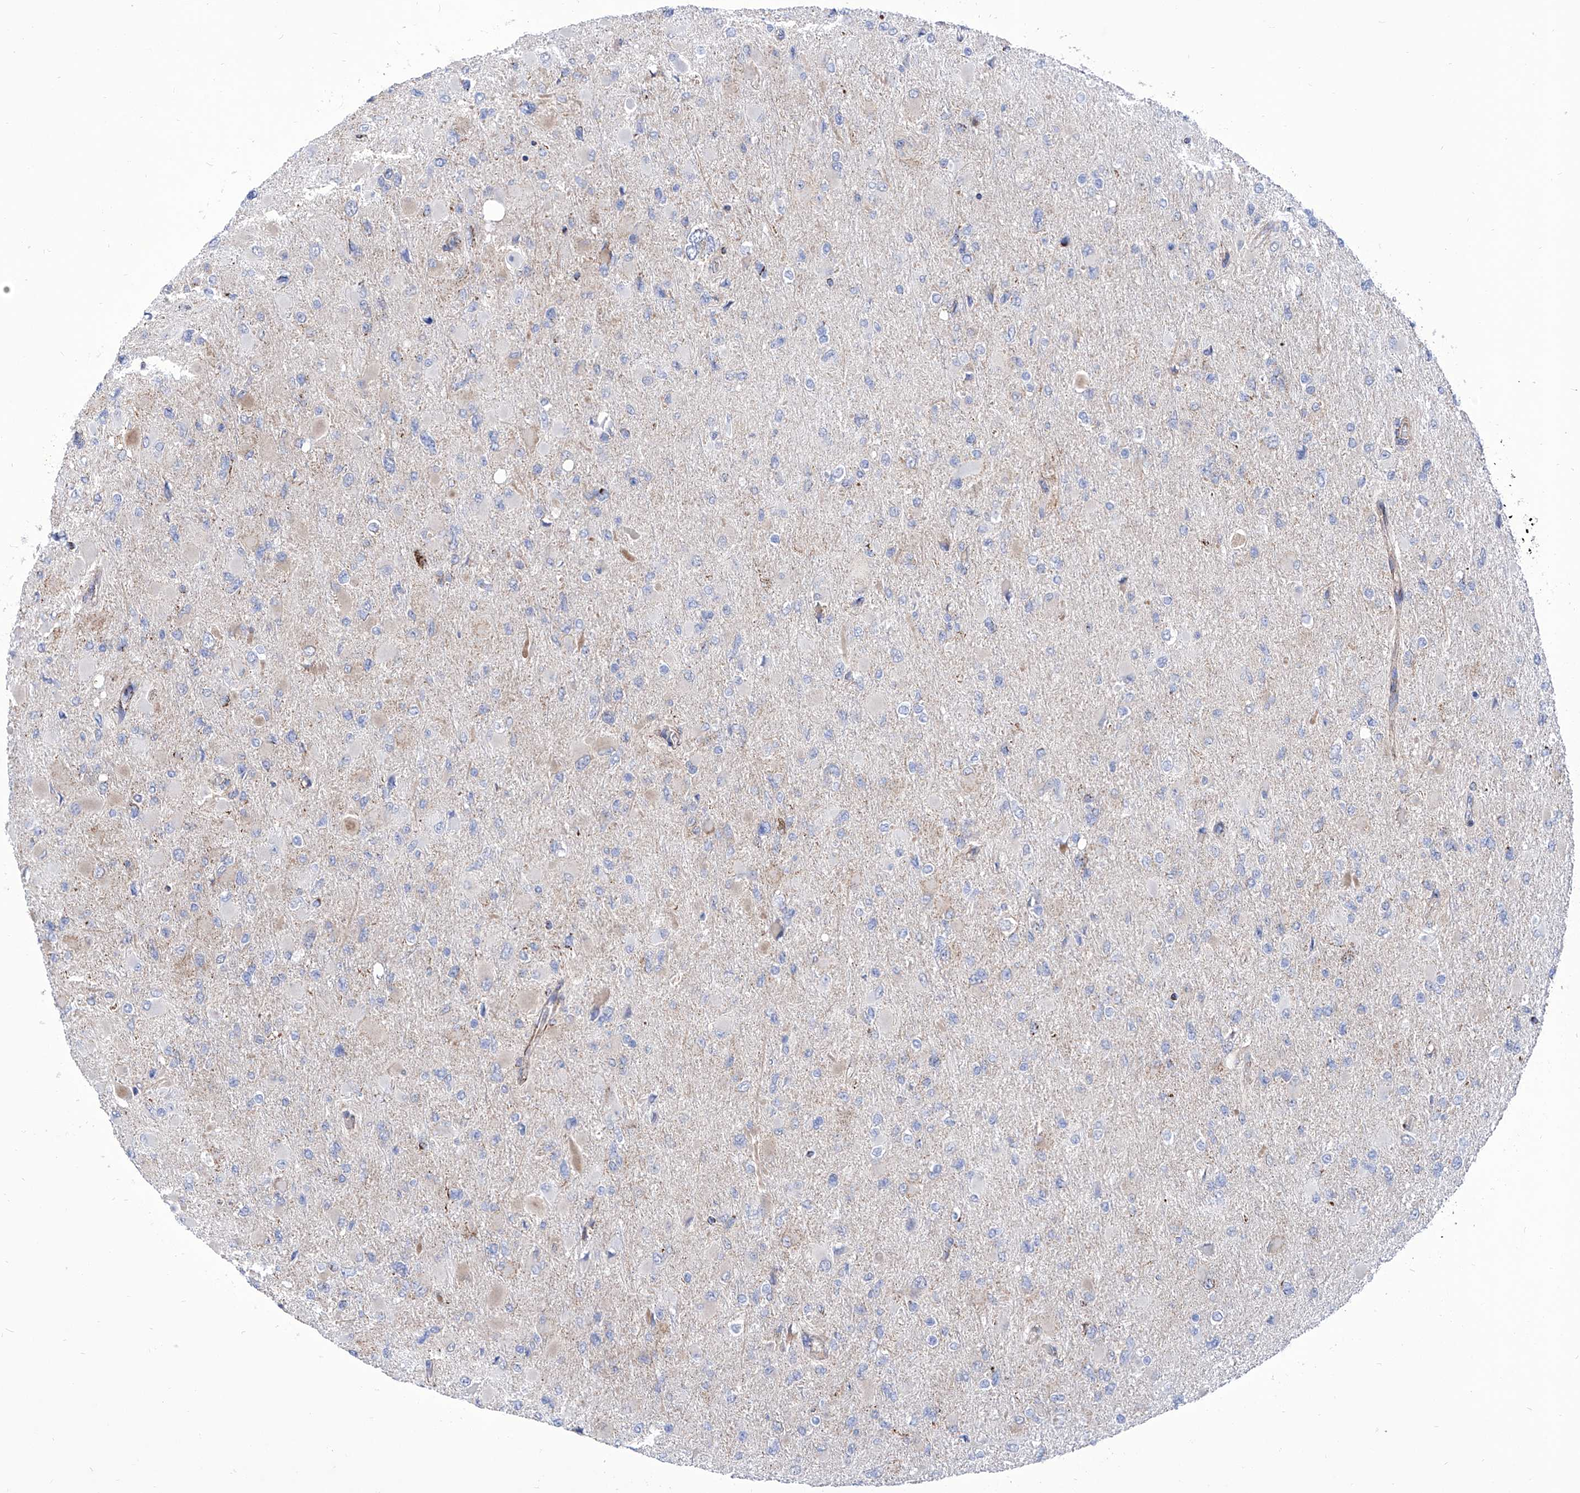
{"staining": {"intensity": "negative", "quantity": "none", "location": "none"}, "tissue": "glioma", "cell_type": "Tumor cells", "image_type": "cancer", "snomed": [{"axis": "morphology", "description": "Glioma, malignant, High grade"}, {"axis": "topography", "description": "Cerebral cortex"}], "caption": "High power microscopy histopathology image of an IHC histopathology image of glioma, revealing no significant positivity in tumor cells. (DAB (3,3'-diaminobenzidine) IHC with hematoxylin counter stain).", "gene": "SRBD1", "patient": {"sex": "female", "age": 36}}